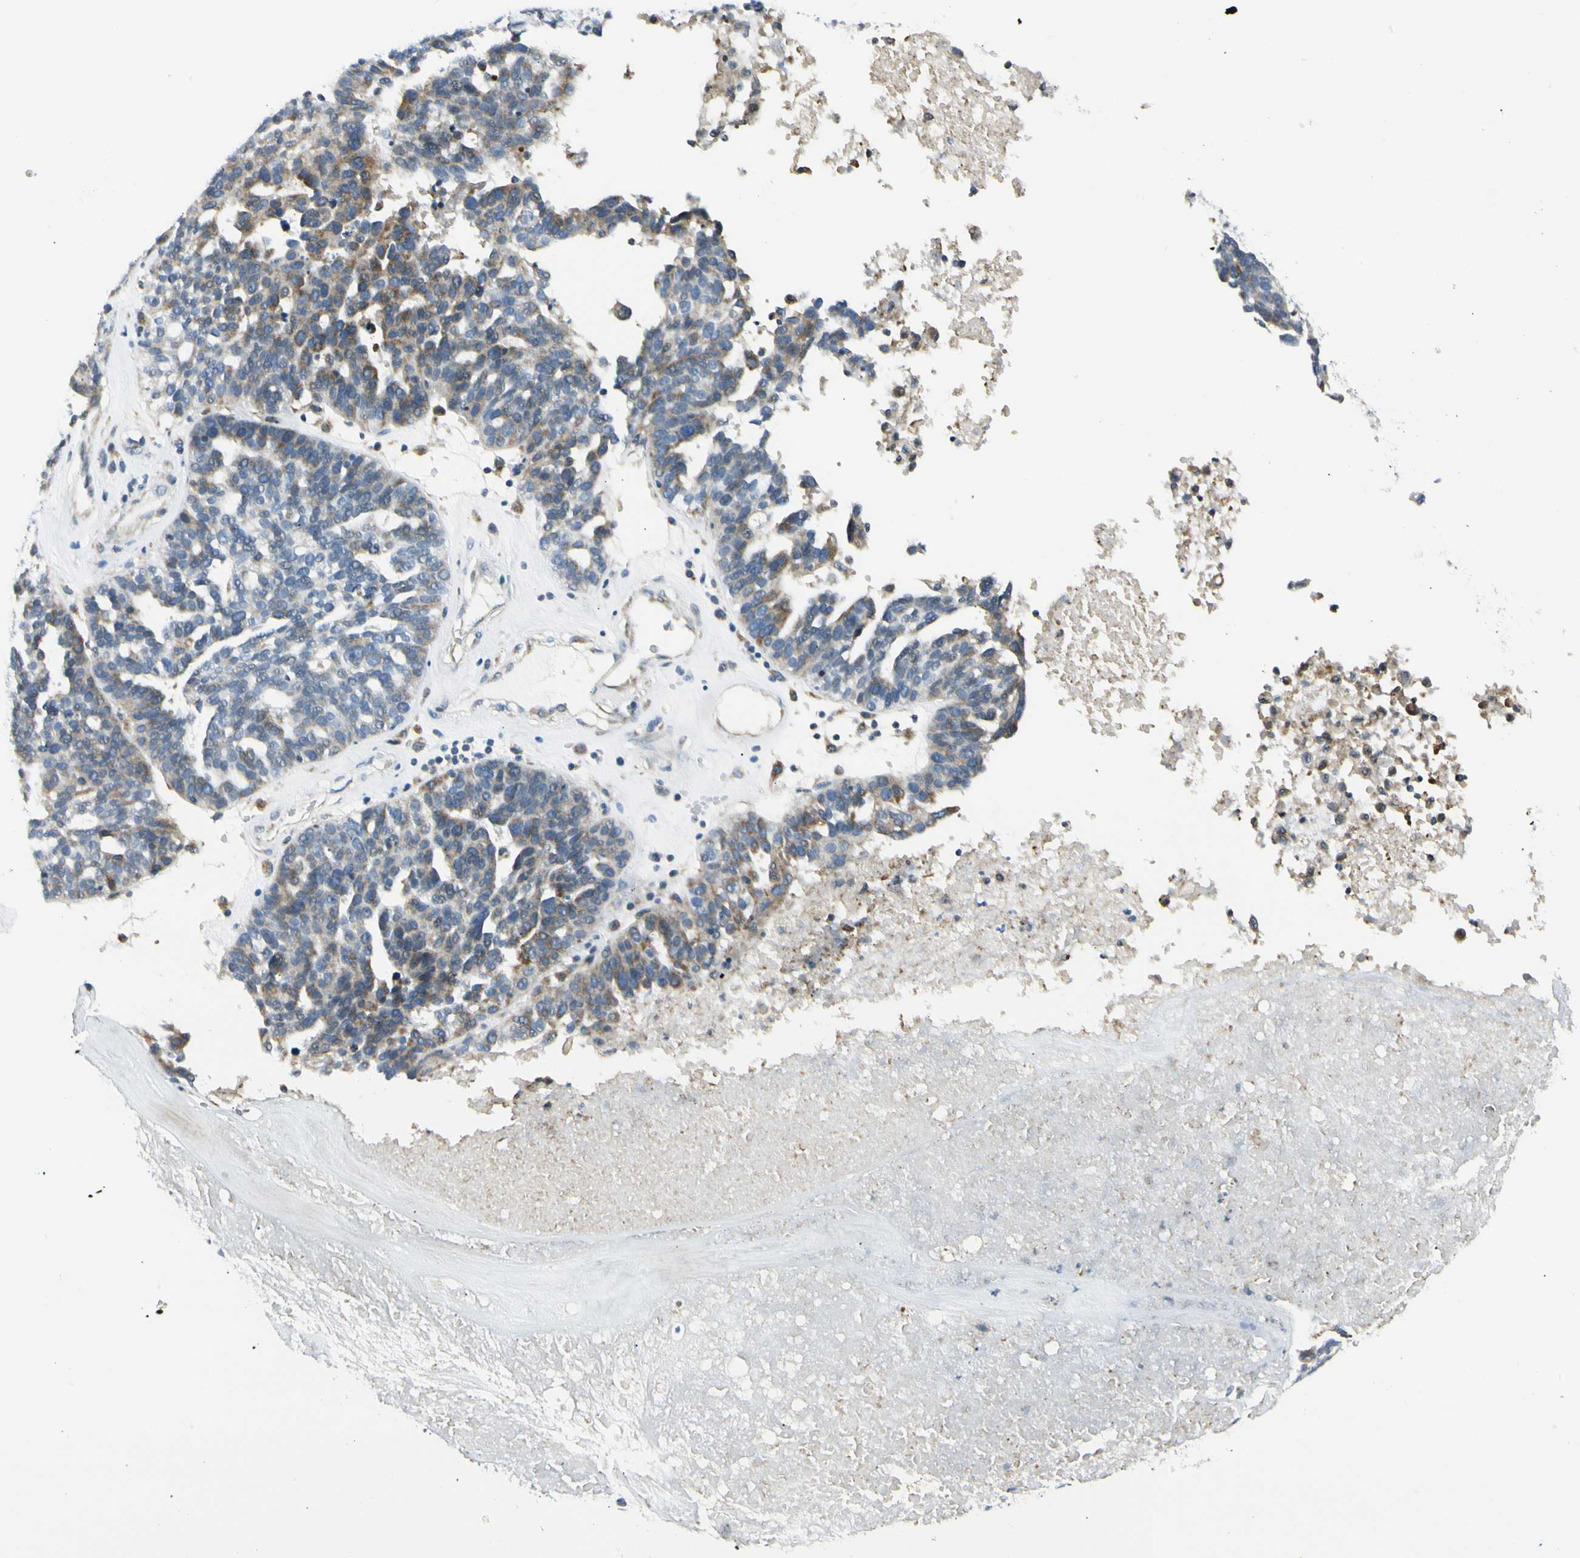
{"staining": {"intensity": "weak", "quantity": "25%-75%", "location": "cytoplasmic/membranous"}, "tissue": "ovarian cancer", "cell_type": "Tumor cells", "image_type": "cancer", "snomed": [{"axis": "morphology", "description": "Cystadenocarcinoma, serous, NOS"}, {"axis": "topography", "description": "Ovary"}], "caption": "Brown immunohistochemical staining in ovarian cancer displays weak cytoplasmic/membranous positivity in approximately 25%-75% of tumor cells. The staining was performed using DAB (3,3'-diaminobenzidine) to visualize the protein expression in brown, while the nuclei were stained in blue with hematoxylin (Magnification: 20x).", "gene": "TNFSF11", "patient": {"sex": "female", "age": 59}}